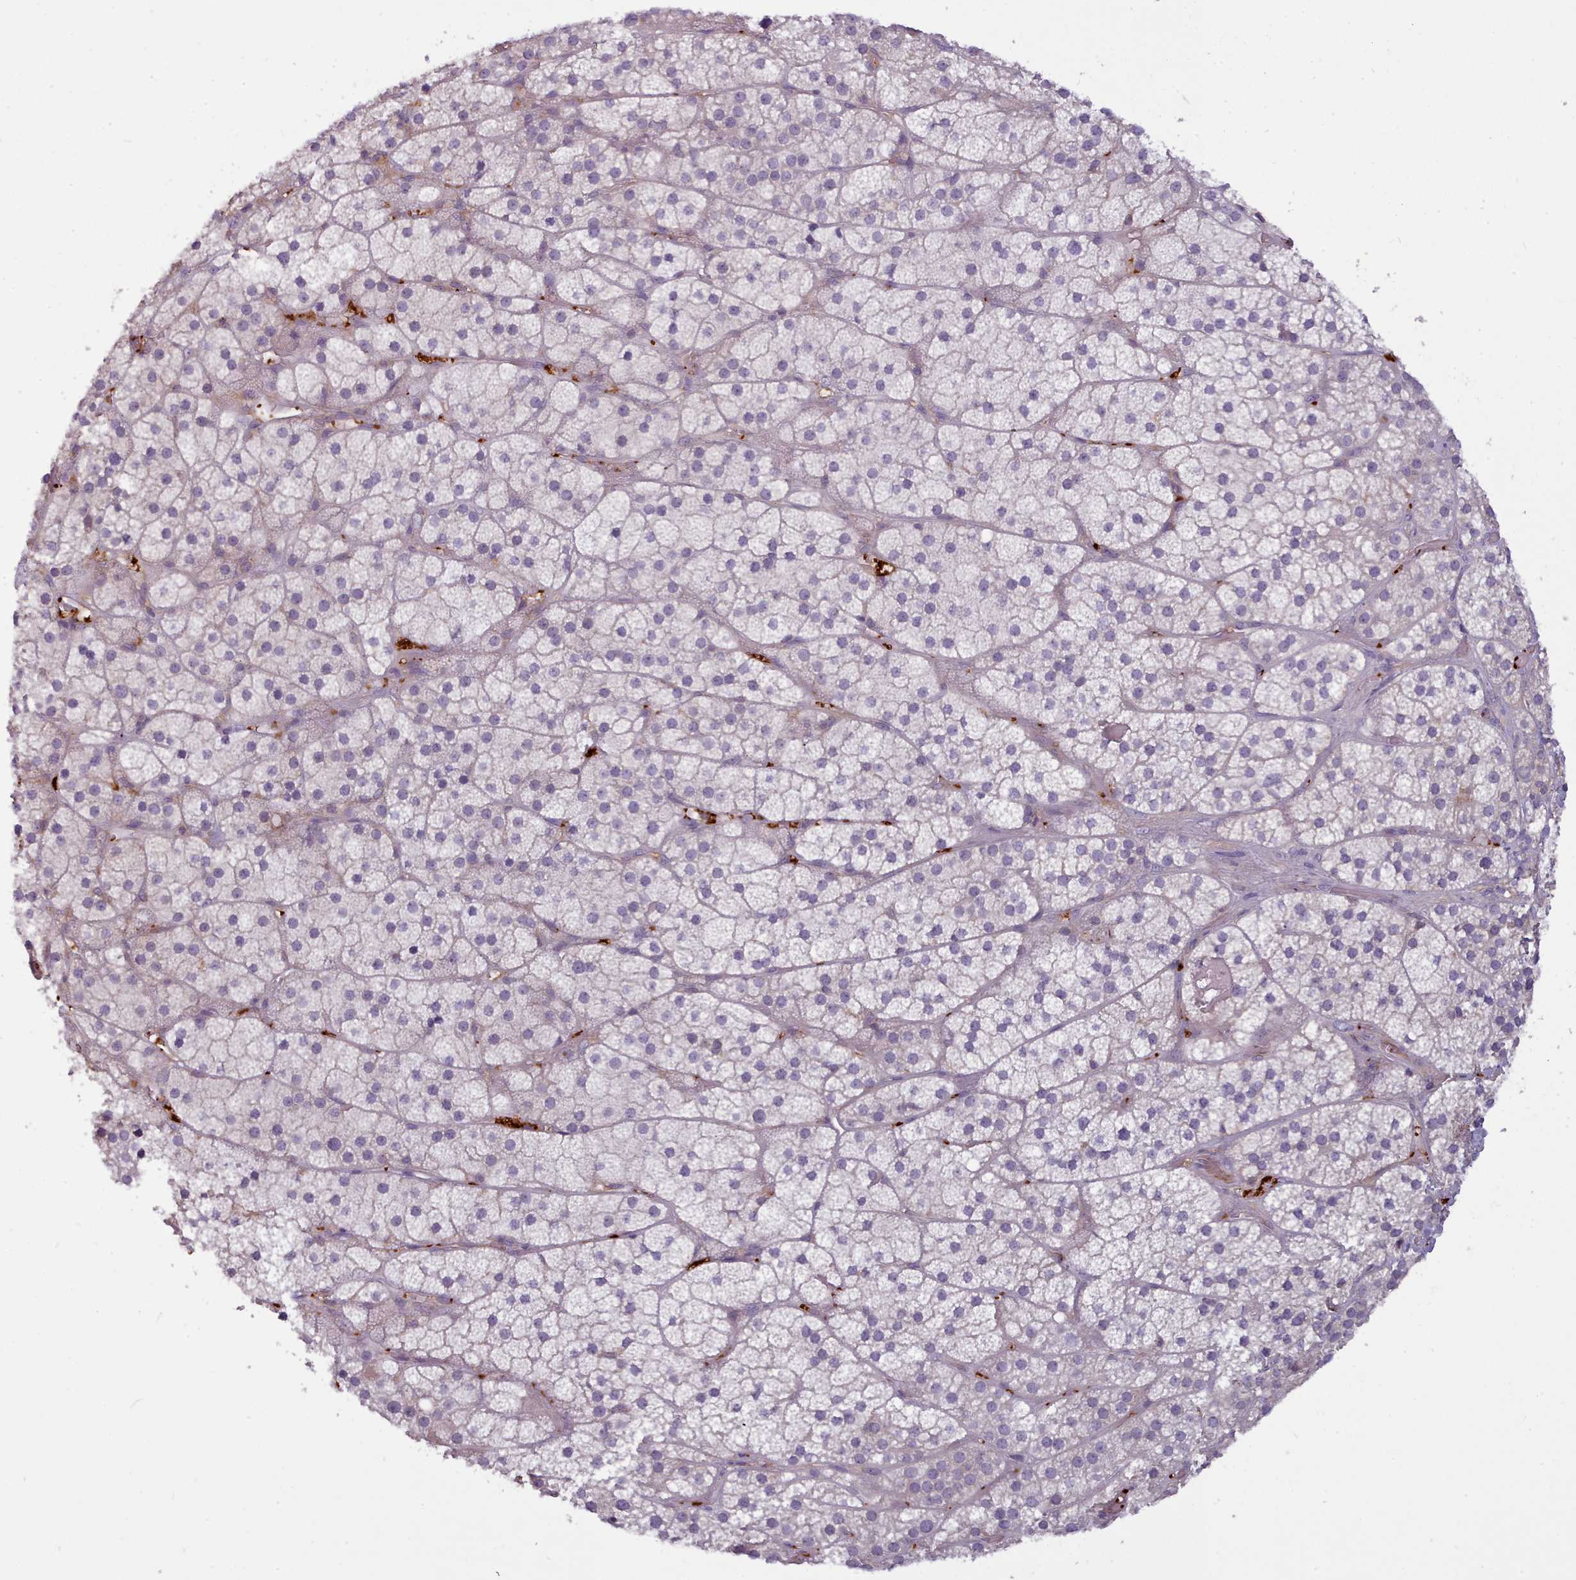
{"staining": {"intensity": "negative", "quantity": "none", "location": "none"}, "tissue": "adrenal gland", "cell_type": "Glandular cells", "image_type": "normal", "snomed": [{"axis": "morphology", "description": "Normal tissue, NOS"}, {"axis": "topography", "description": "Adrenal gland"}], "caption": "A high-resolution histopathology image shows immunohistochemistry staining of normal adrenal gland, which shows no significant expression in glandular cells. The staining was performed using DAB (3,3'-diaminobenzidine) to visualize the protein expression in brown, while the nuclei were stained in blue with hematoxylin (Magnification: 20x).", "gene": "NDST2", "patient": {"sex": "male", "age": 57}}